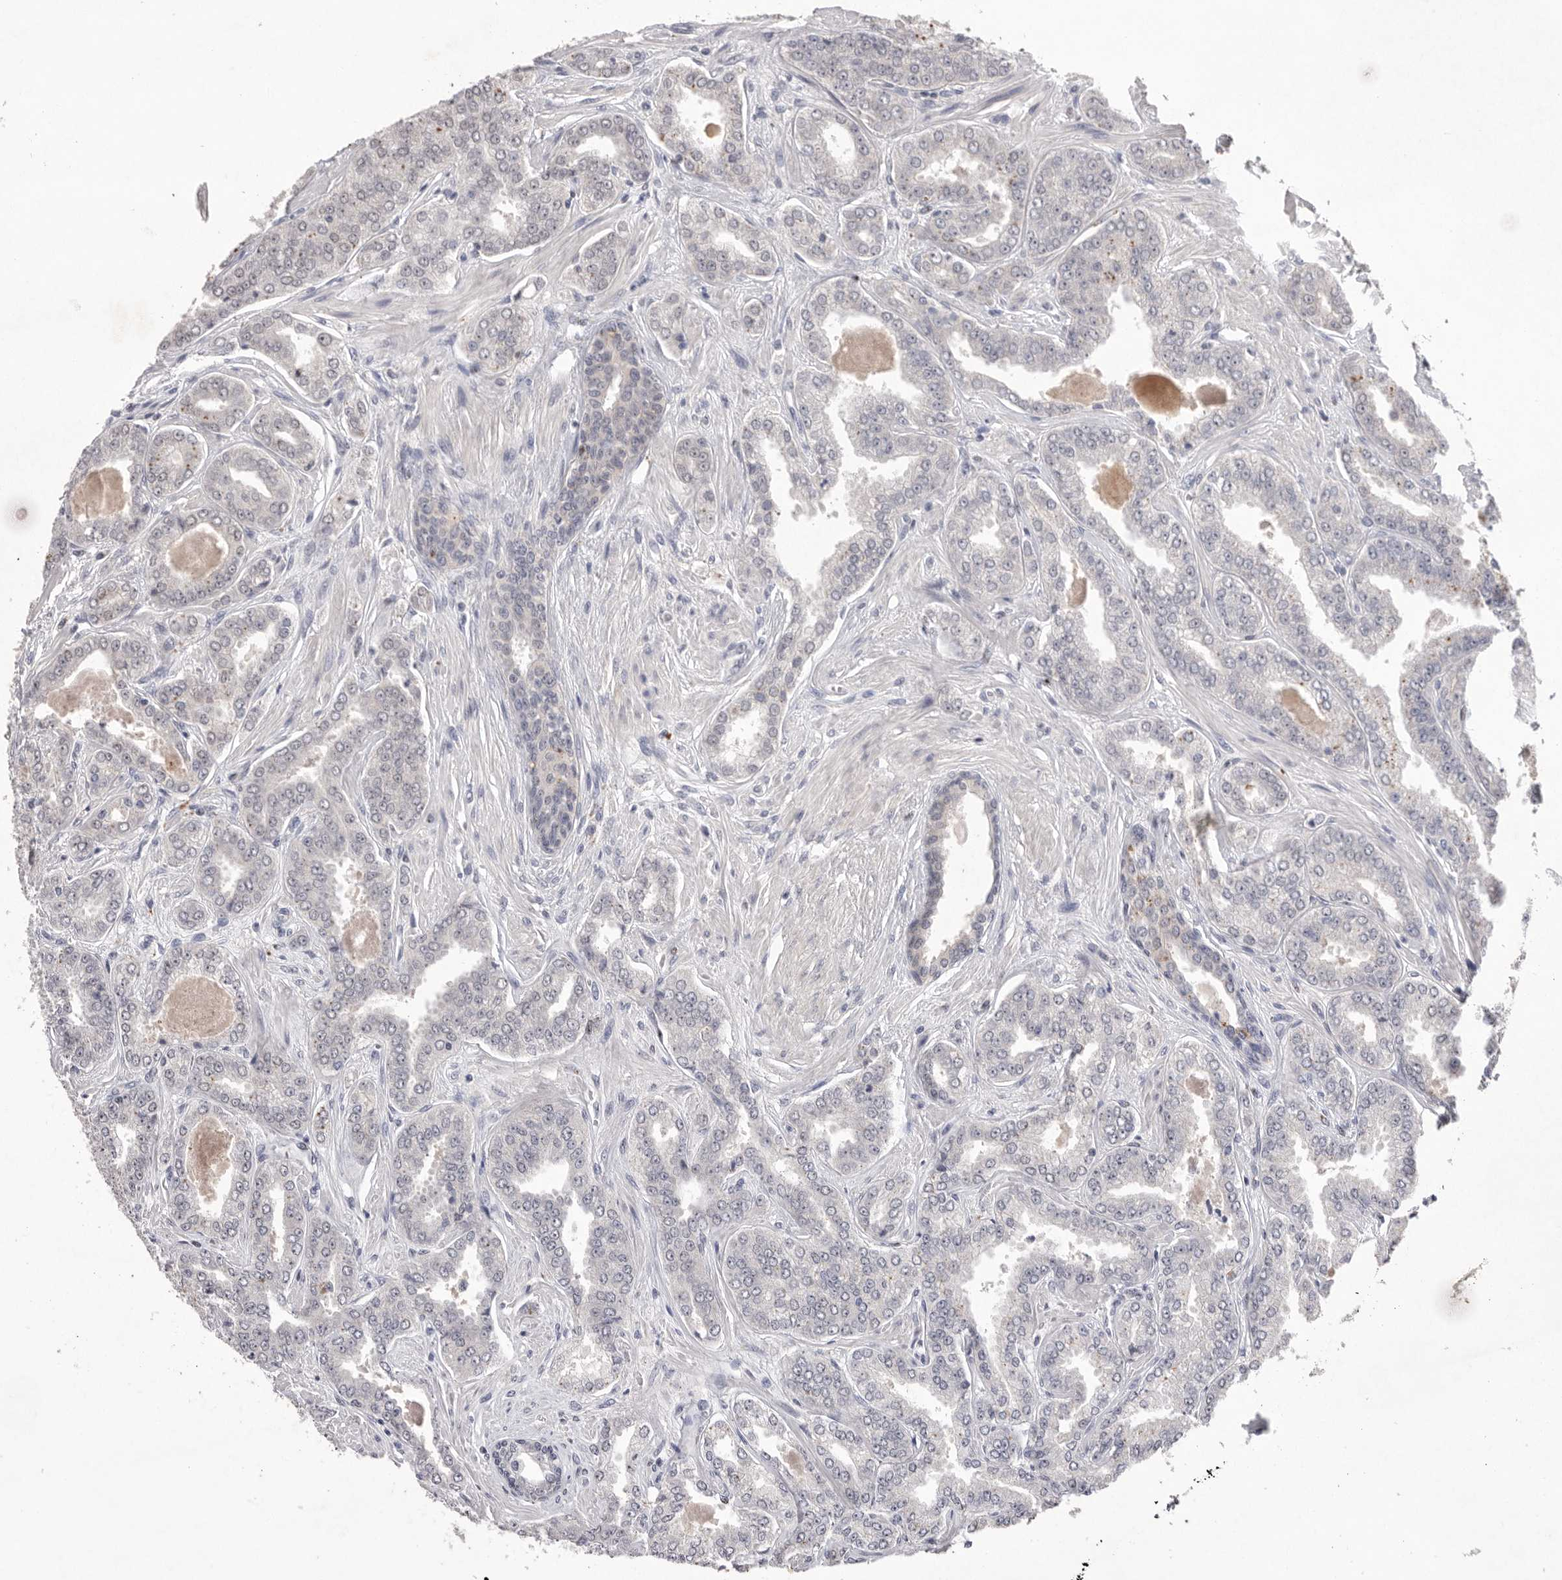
{"staining": {"intensity": "weak", "quantity": "<25%", "location": "nuclear"}, "tissue": "prostate cancer", "cell_type": "Tumor cells", "image_type": "cancer", "snomed": [{"axis": "morphology", "description": "Adenocarcinoma, High grade"}, {"axis": "topography", "description": "Prostate"}], "caption": "DAB immunohistochemical staining of human adenocarcinoma (high-grade) (prostate) shows no significant staining in tumor cells.", "gene": "HUS1", "patient": {"sex": "male", "age": 71}}